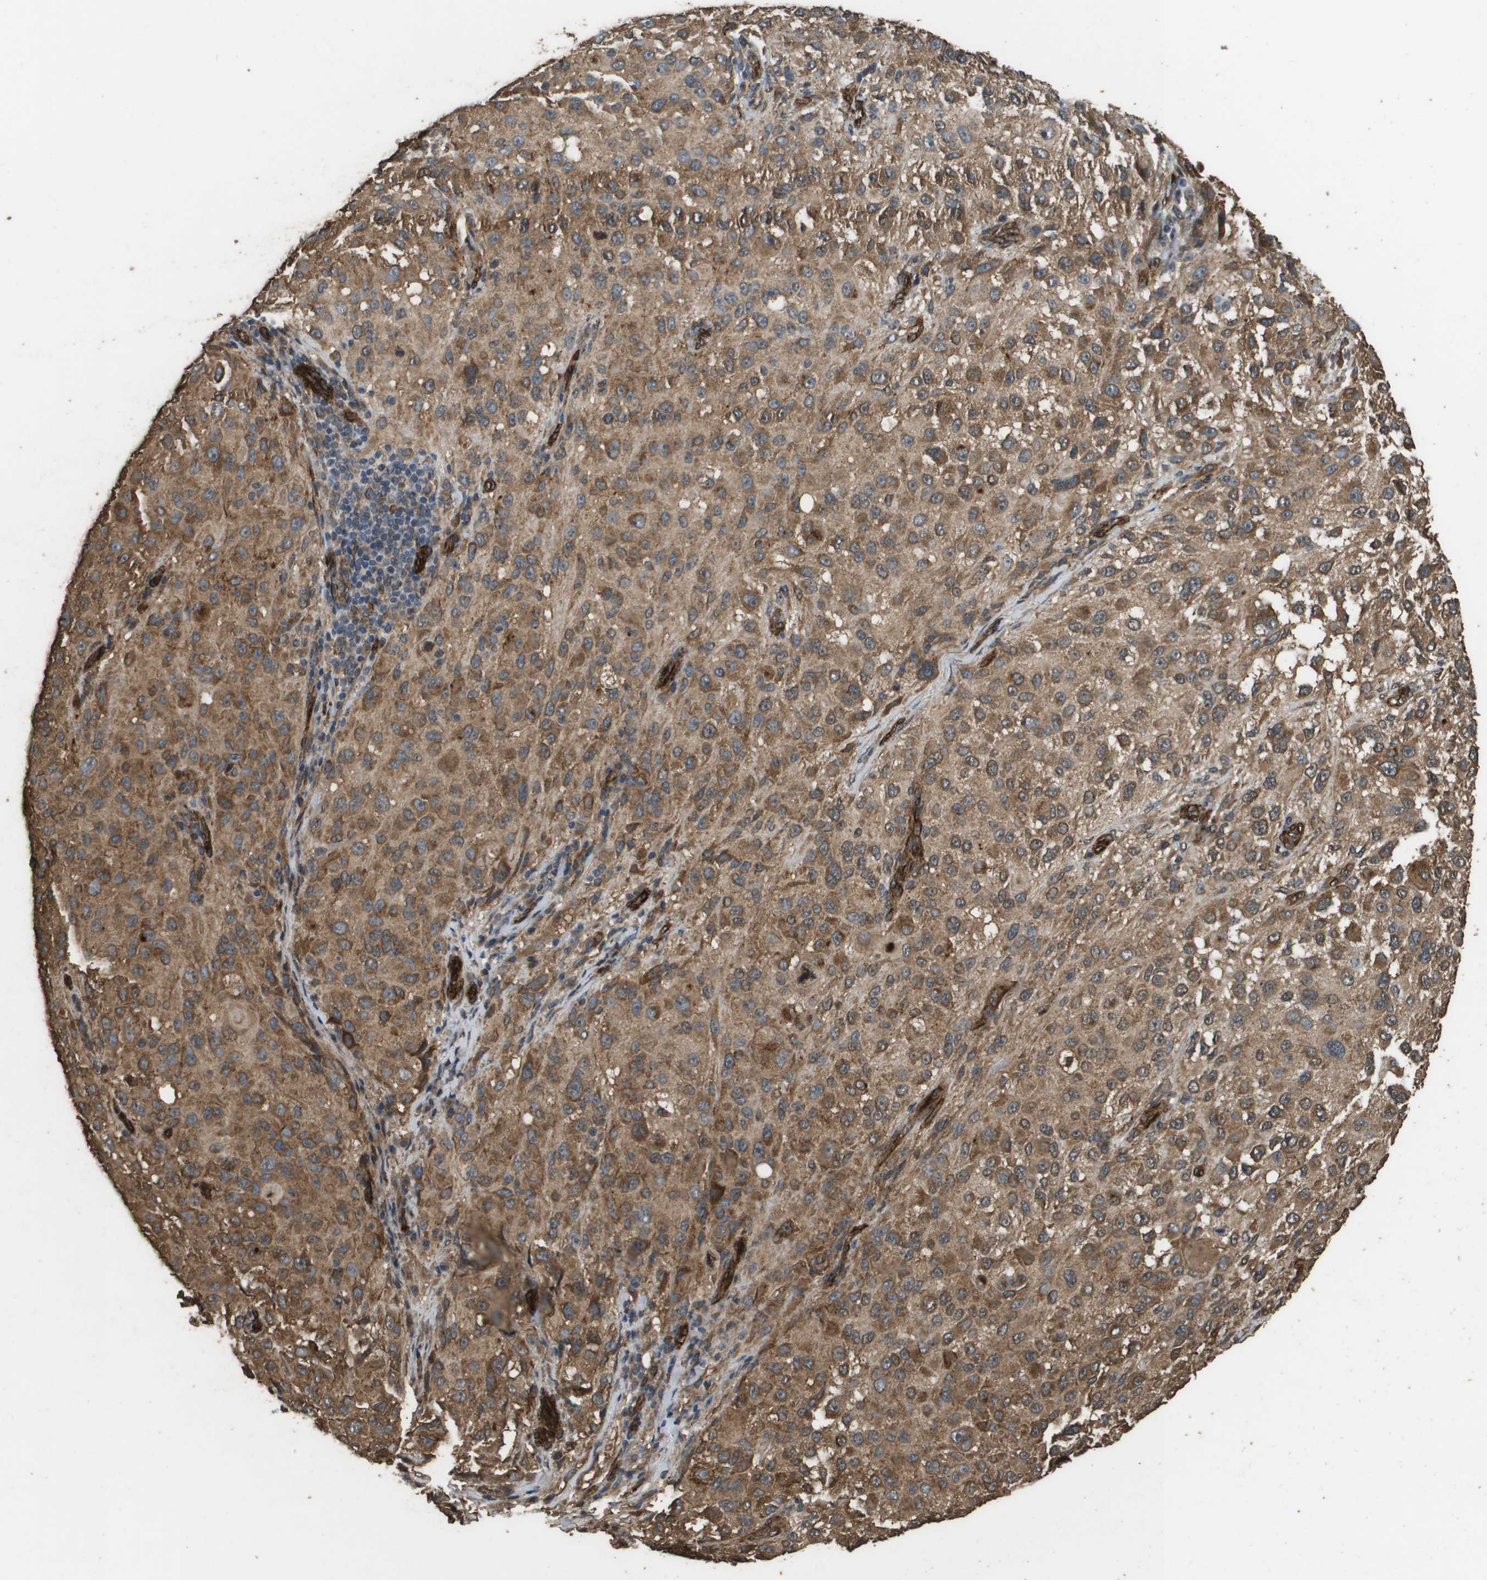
{"staining": {"intensity": "moderate", "quantity": ">75%", "location": "cytoplasmic/membranous"}, "tissue": "melanoma", "cell_type": "Tumor cells", "image_type": "cancer", "snomed": [{"axis": "morphology", "description": "Necrosis, NOS"}, {"axis": "morphology", "description": "Malignant melanoma, NOS"}, {"axis": "topography", "description": "Skin"}], "caption": "Immunohistochemistry (IHC) of human melanoma reveals medium levels of moderate cytoplasmic/membranous expression in approximately >75% of tumor cells.", "gene": "AAMP", "patient": {"sex": "female", "age": 87}}